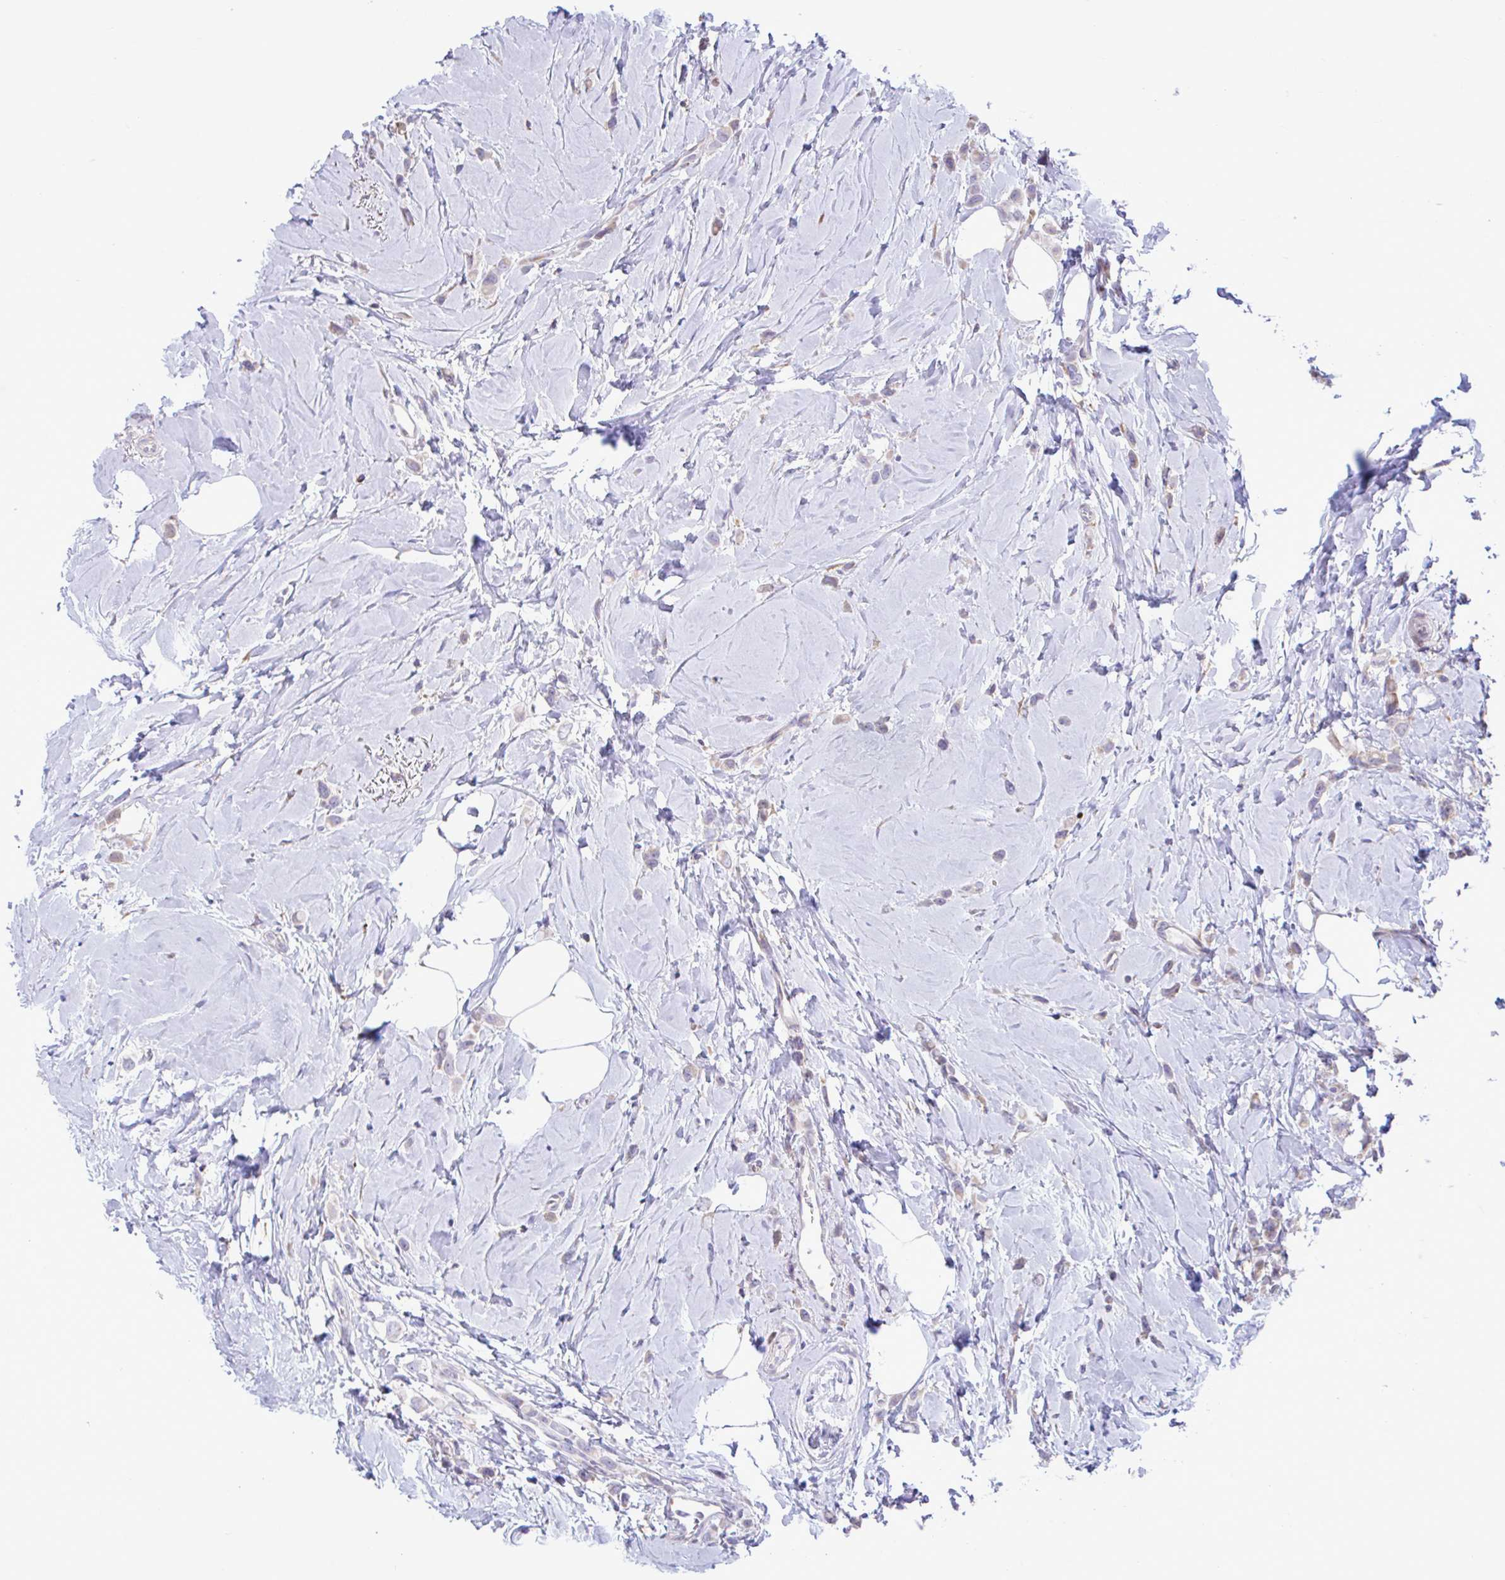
{"staining": {"intensity": "weak", "quantity": "25%-75%", "location": "cytoplasmic/membranous"}, "tissue": "breast cancer", "cell_type": "Tumor cells", "image_type": "cancer", "snomed": [{"axis": "morphology", "description": "Lobular carcinoma"}, {"axis": "topography", "description": "Breast"}], "caption": "Protein staining by immunohistochemistry displays weak cytoplasmic/membranous expression in about 25%-75% of tumor cells in breast cancer (lobular carcinoma). (DAB = brown stain, brightfield microscopy at high magnification).", "gene": "PIGK", "patient": {"sex": "female", "age": 66}}